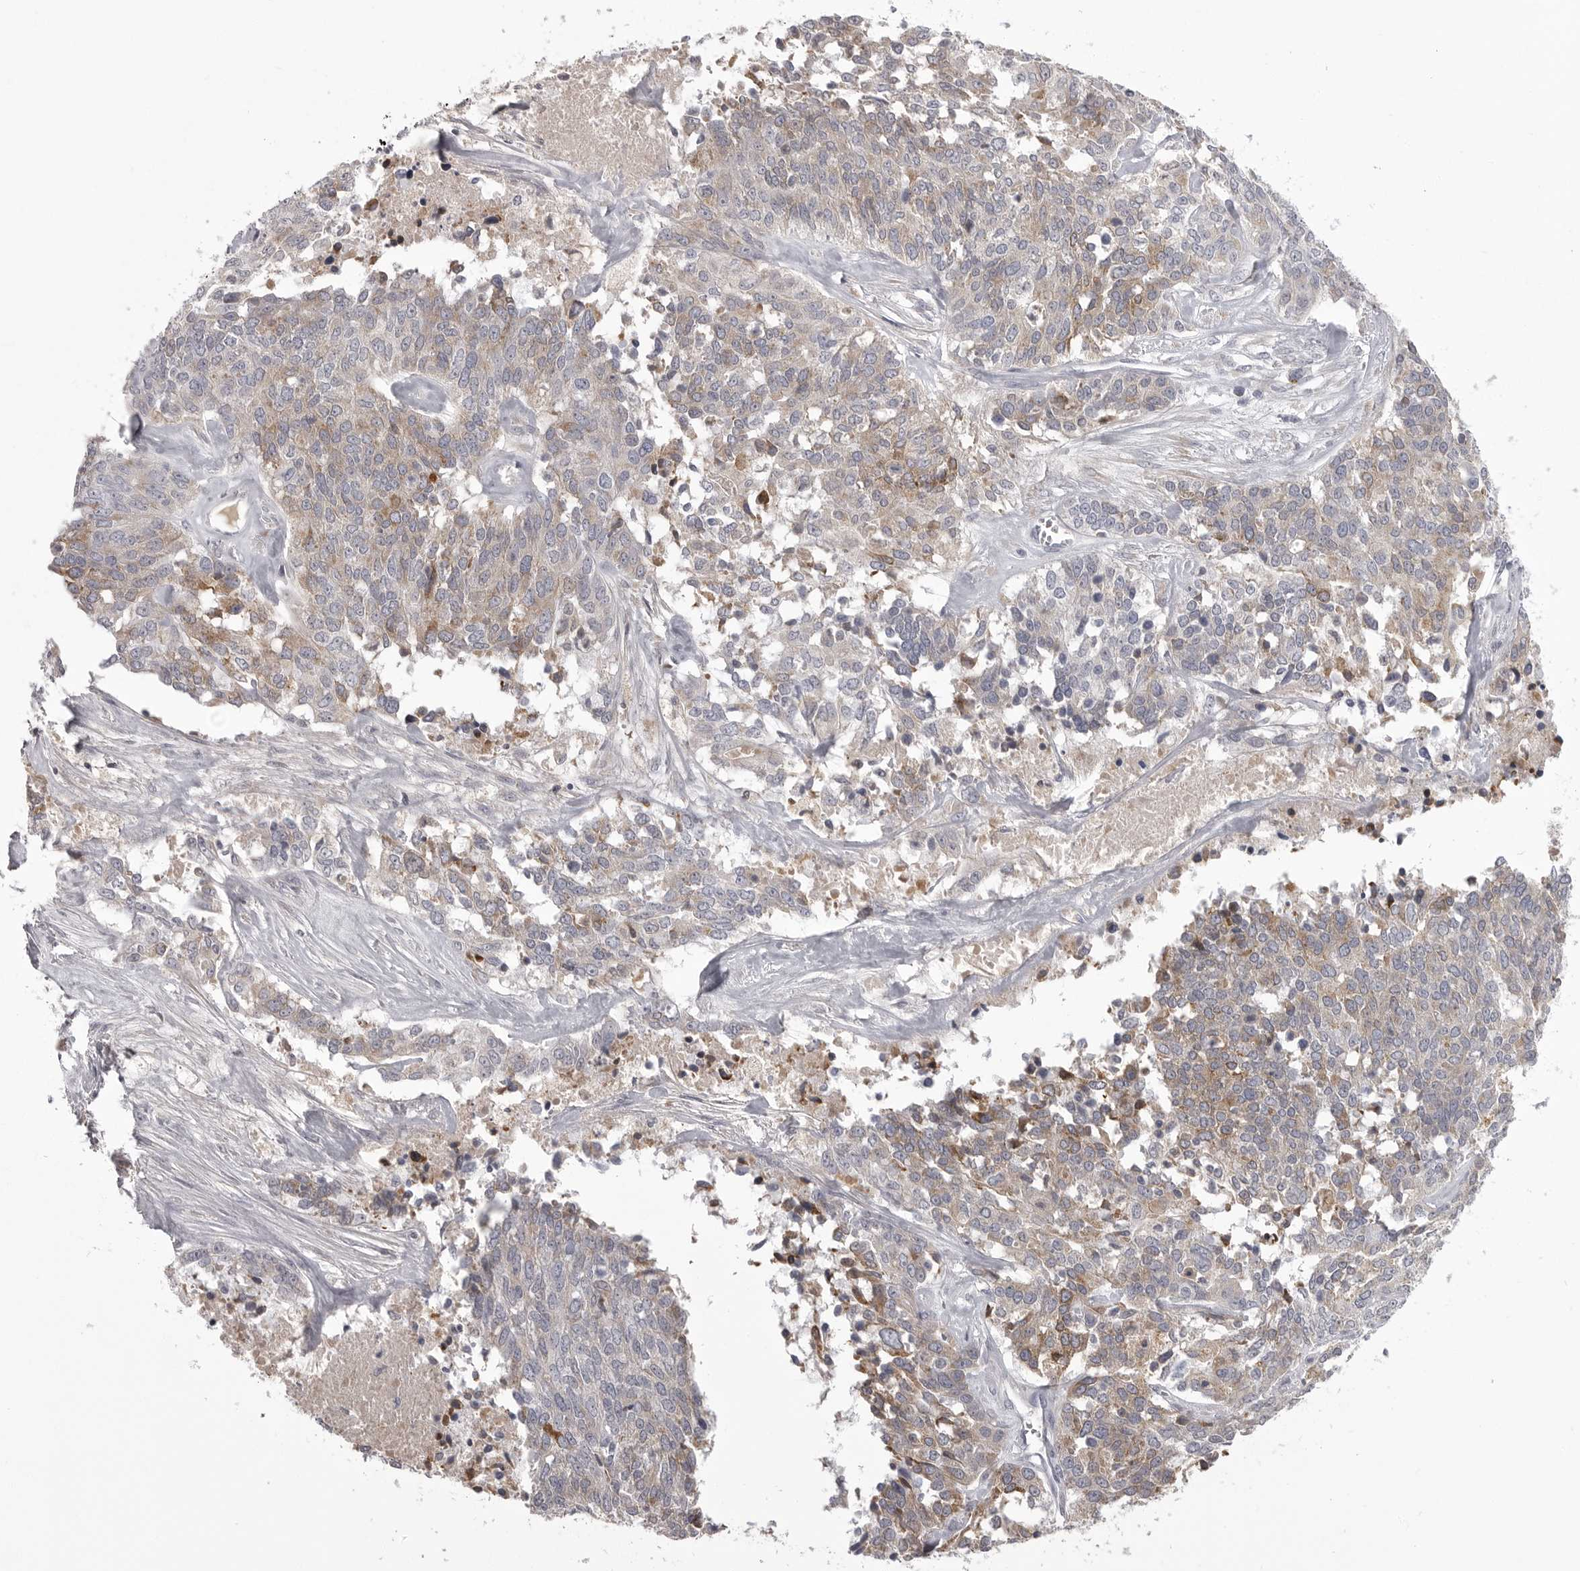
{"staining": {"intensity": "moderate", "quantity": "25%-75%", "location": "cytoplasmic/membranous"}, "tissue": "ovarian cancer", "cell_type": "Tumor cells", "image_type": "cancer", "snomed": [{"axis": "morphology", "description": "Cystadenocarcinoma, serous, NOS"}, {"axis": "topography", "description": "Ovary"}], "caption": "High-power microscopy captured an IHC photomicrograph of serous cystadenocarcinoma (ovarian), revealing moderate cytoplasmic/membranous expression in about 25%-75% of tumor cells. (Stains: DAB (3,3'-diaminobenzidine) in brown, nuclei in blue, Microscopy: brightfield microscopy at high magnification).", "gene": "FKBP2", "patient": {"sex": "female", "age": 44}}